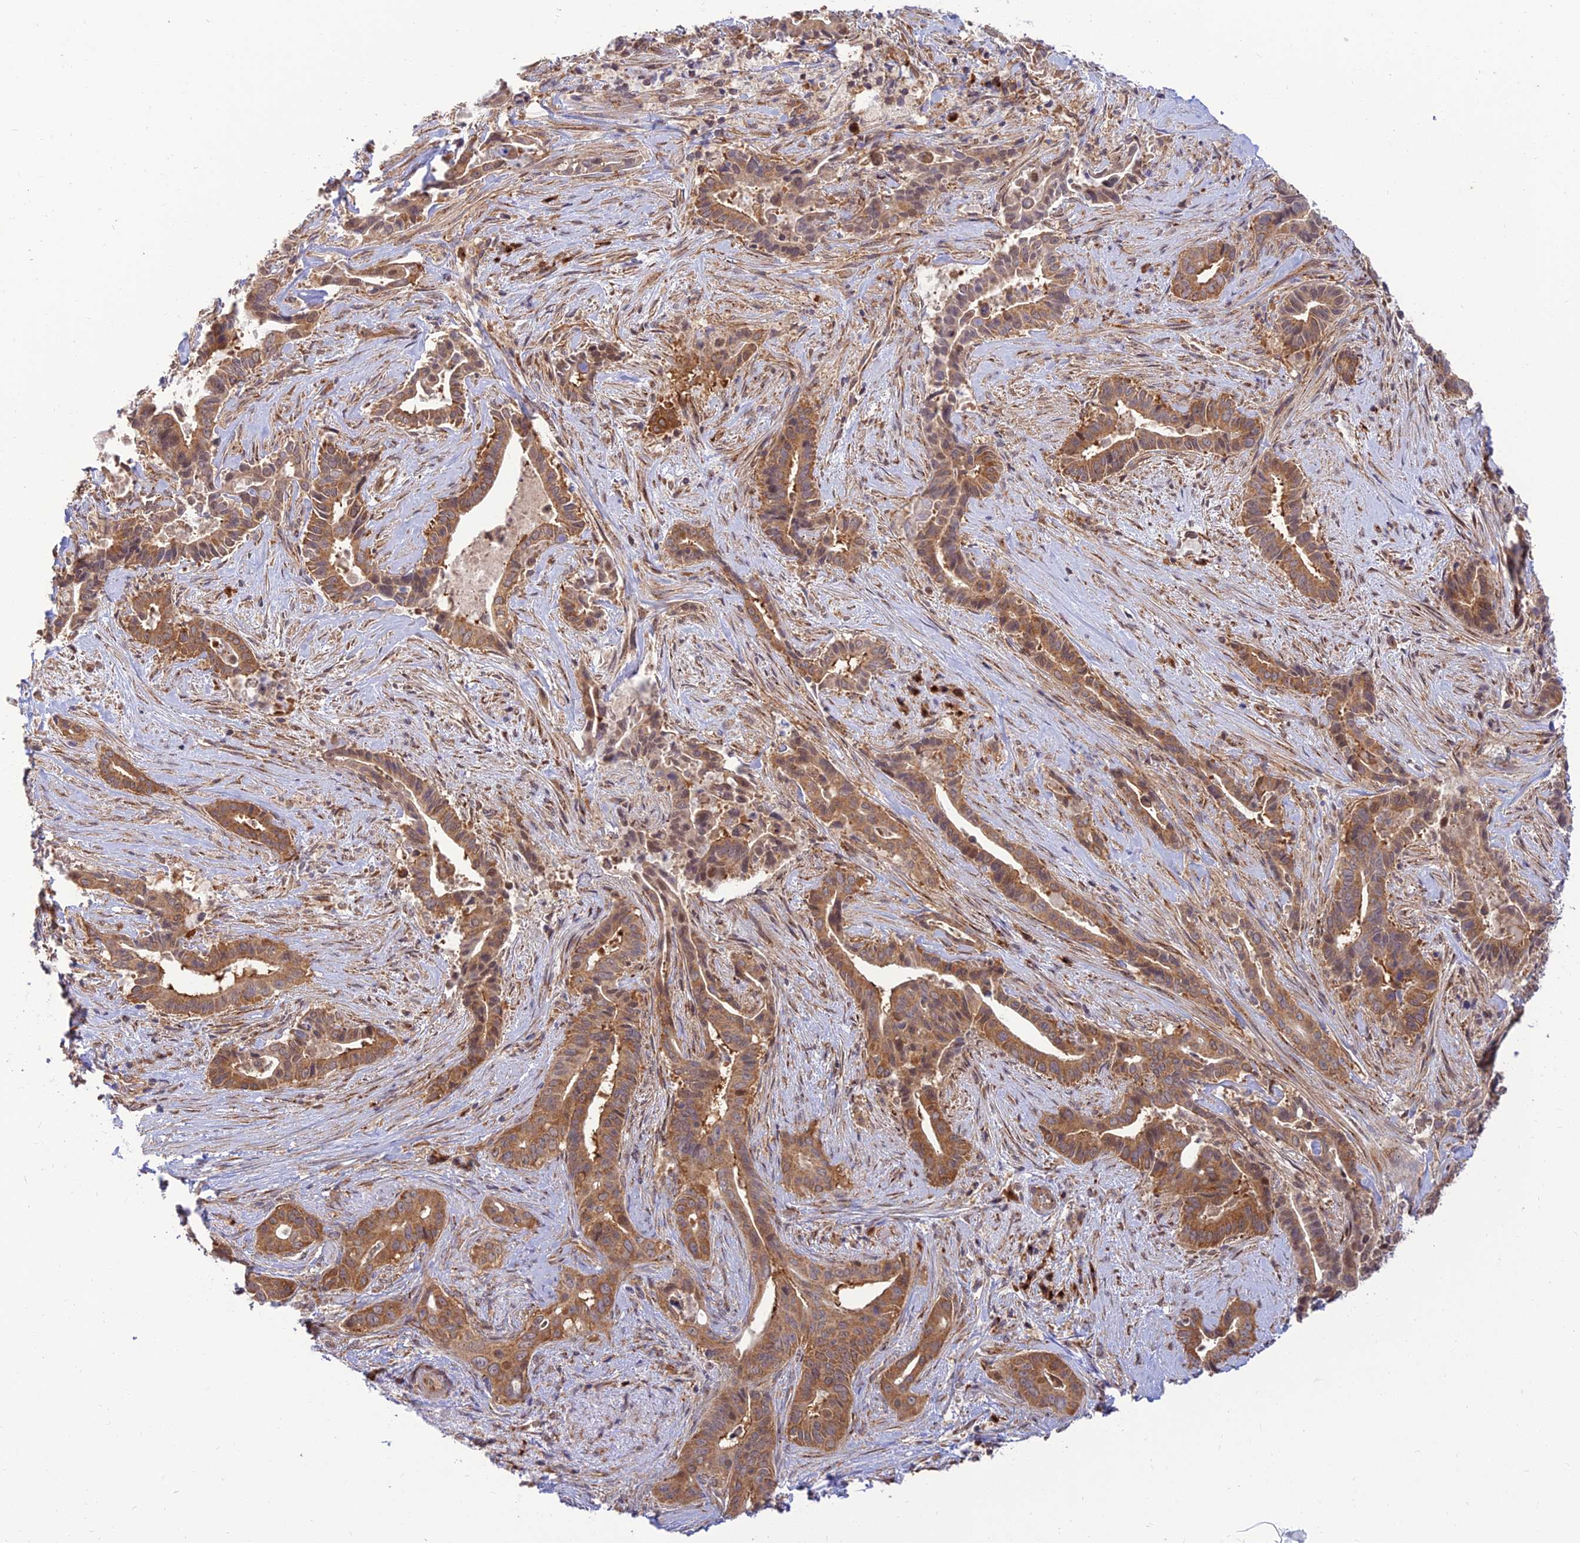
{"staining": {"intensity": "moderate", "quantity": ">75%", "location": "cytoplasmic/membranous"}, "tissue": "pancreatic cancer", "cell_type": "Tumor cells", "image_type": "cancer", "snomed": [{"axis": "morphology", "description": "Adenocarcinoma, NOS"}, {"axis": "topography", "description": "Pancreas"}], "caption": "Adenocarcinoma (pancreatic) stained with DAB (3,3'-diaminobenzidine) immunohistochemistry exhibits medium levels of moderate cytoplasmic/membranous expression in about >75% of tumor cells.", "gene": "GOLGA3", "patient": {"sex": "female", "age": 77}}